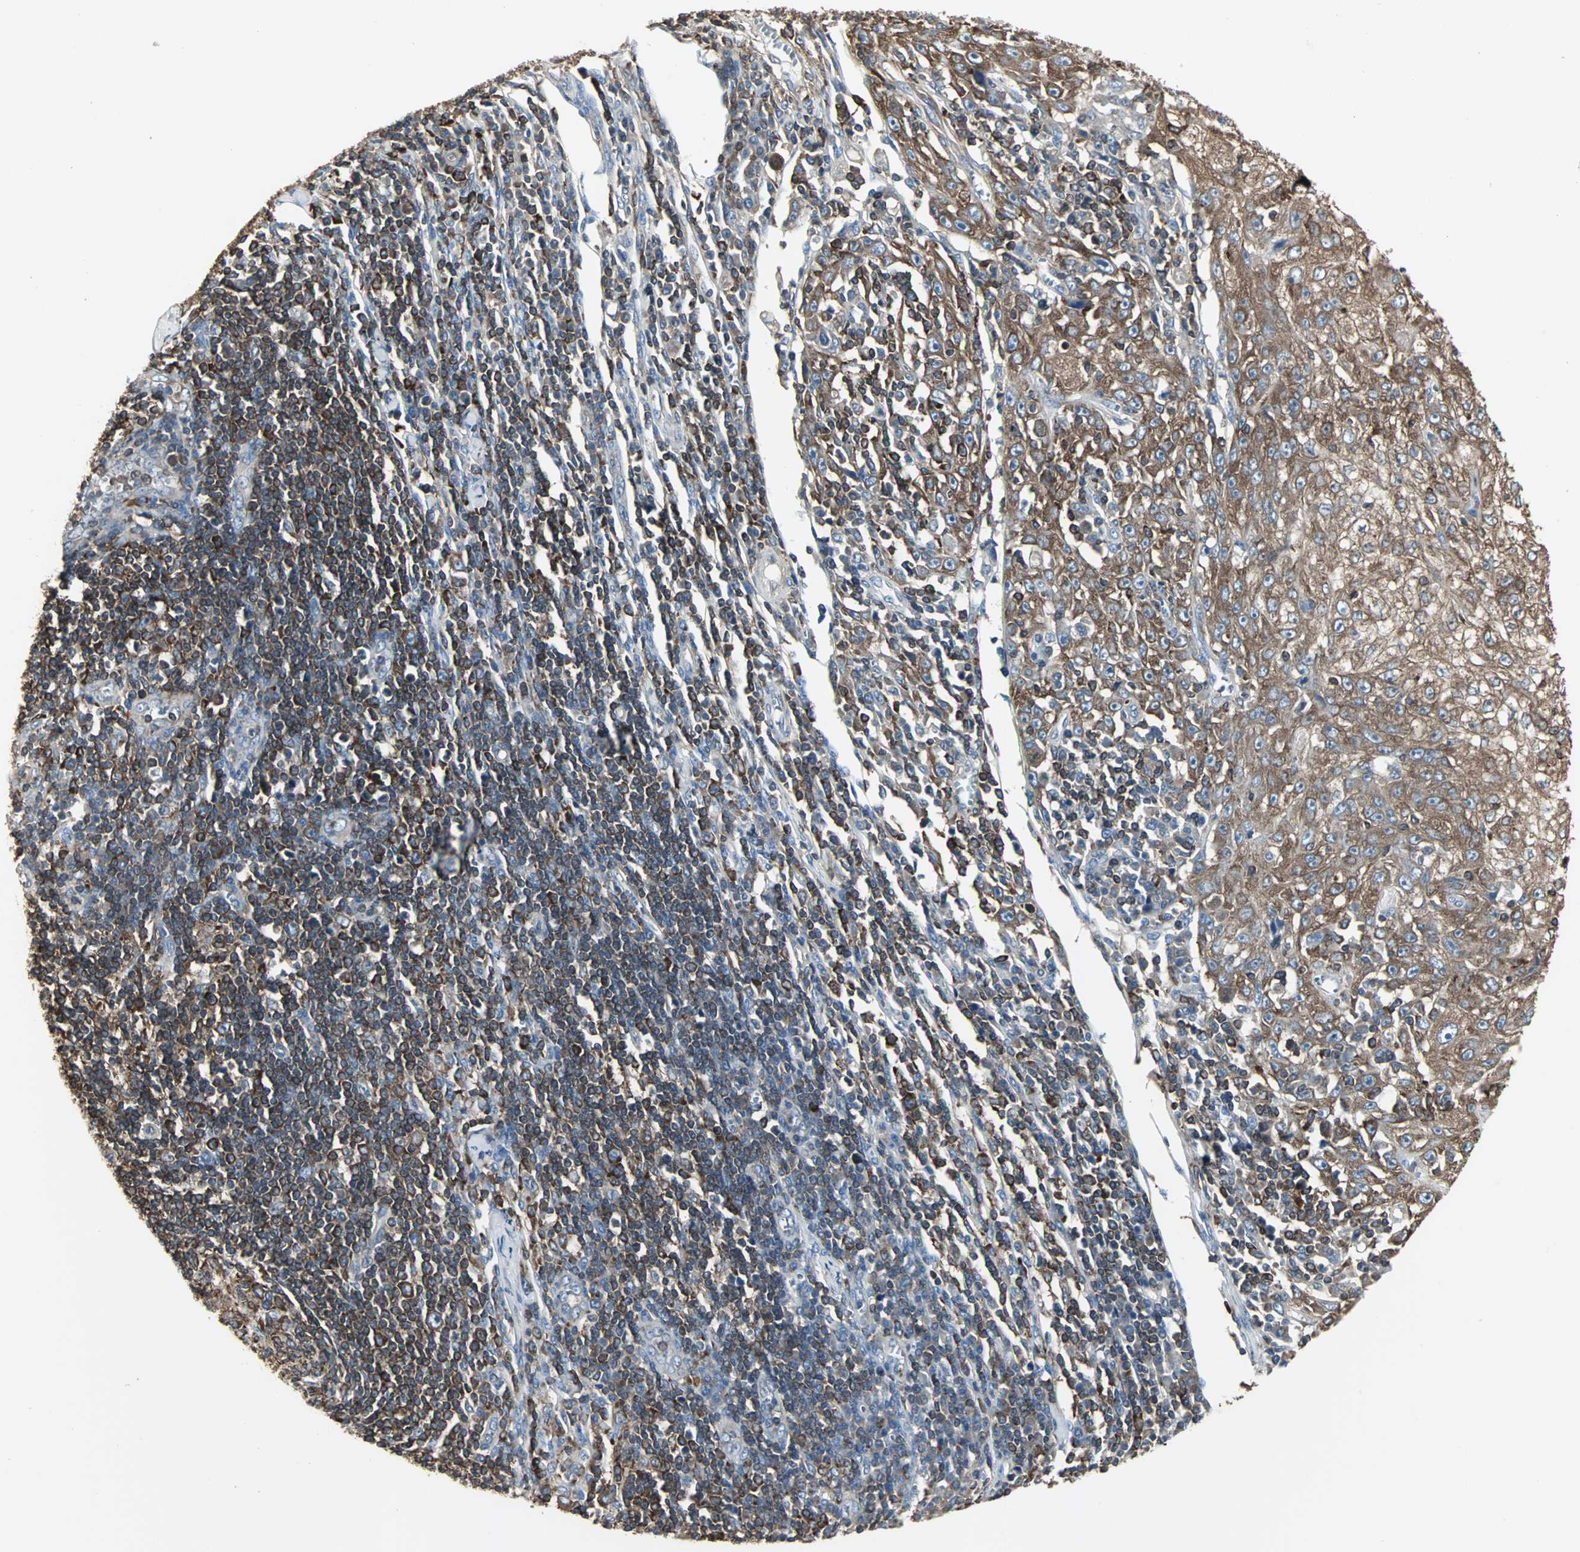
{"staining": {"intensity": "strong", "quantity": ">75%", "location": "cytoplasmic/membranous"}, "tissue": "skin cancer", "cell_type": "Tumor cells", "image_type": "cancer", "snomed": [{"axis": "morphology", "description": "Squamous cell carcinoma, NOS"}, {"axis": "topography", "description": "Skin"}], "caption": "Skin squamous cell carcinoma stained with a brown dye demonstrates strong cytoplasmic/membranous positive positivity in approximately >75% of tumor cells.", "gene": "LRRFIP1", "patient": {"sex": "male", "age": 75}}